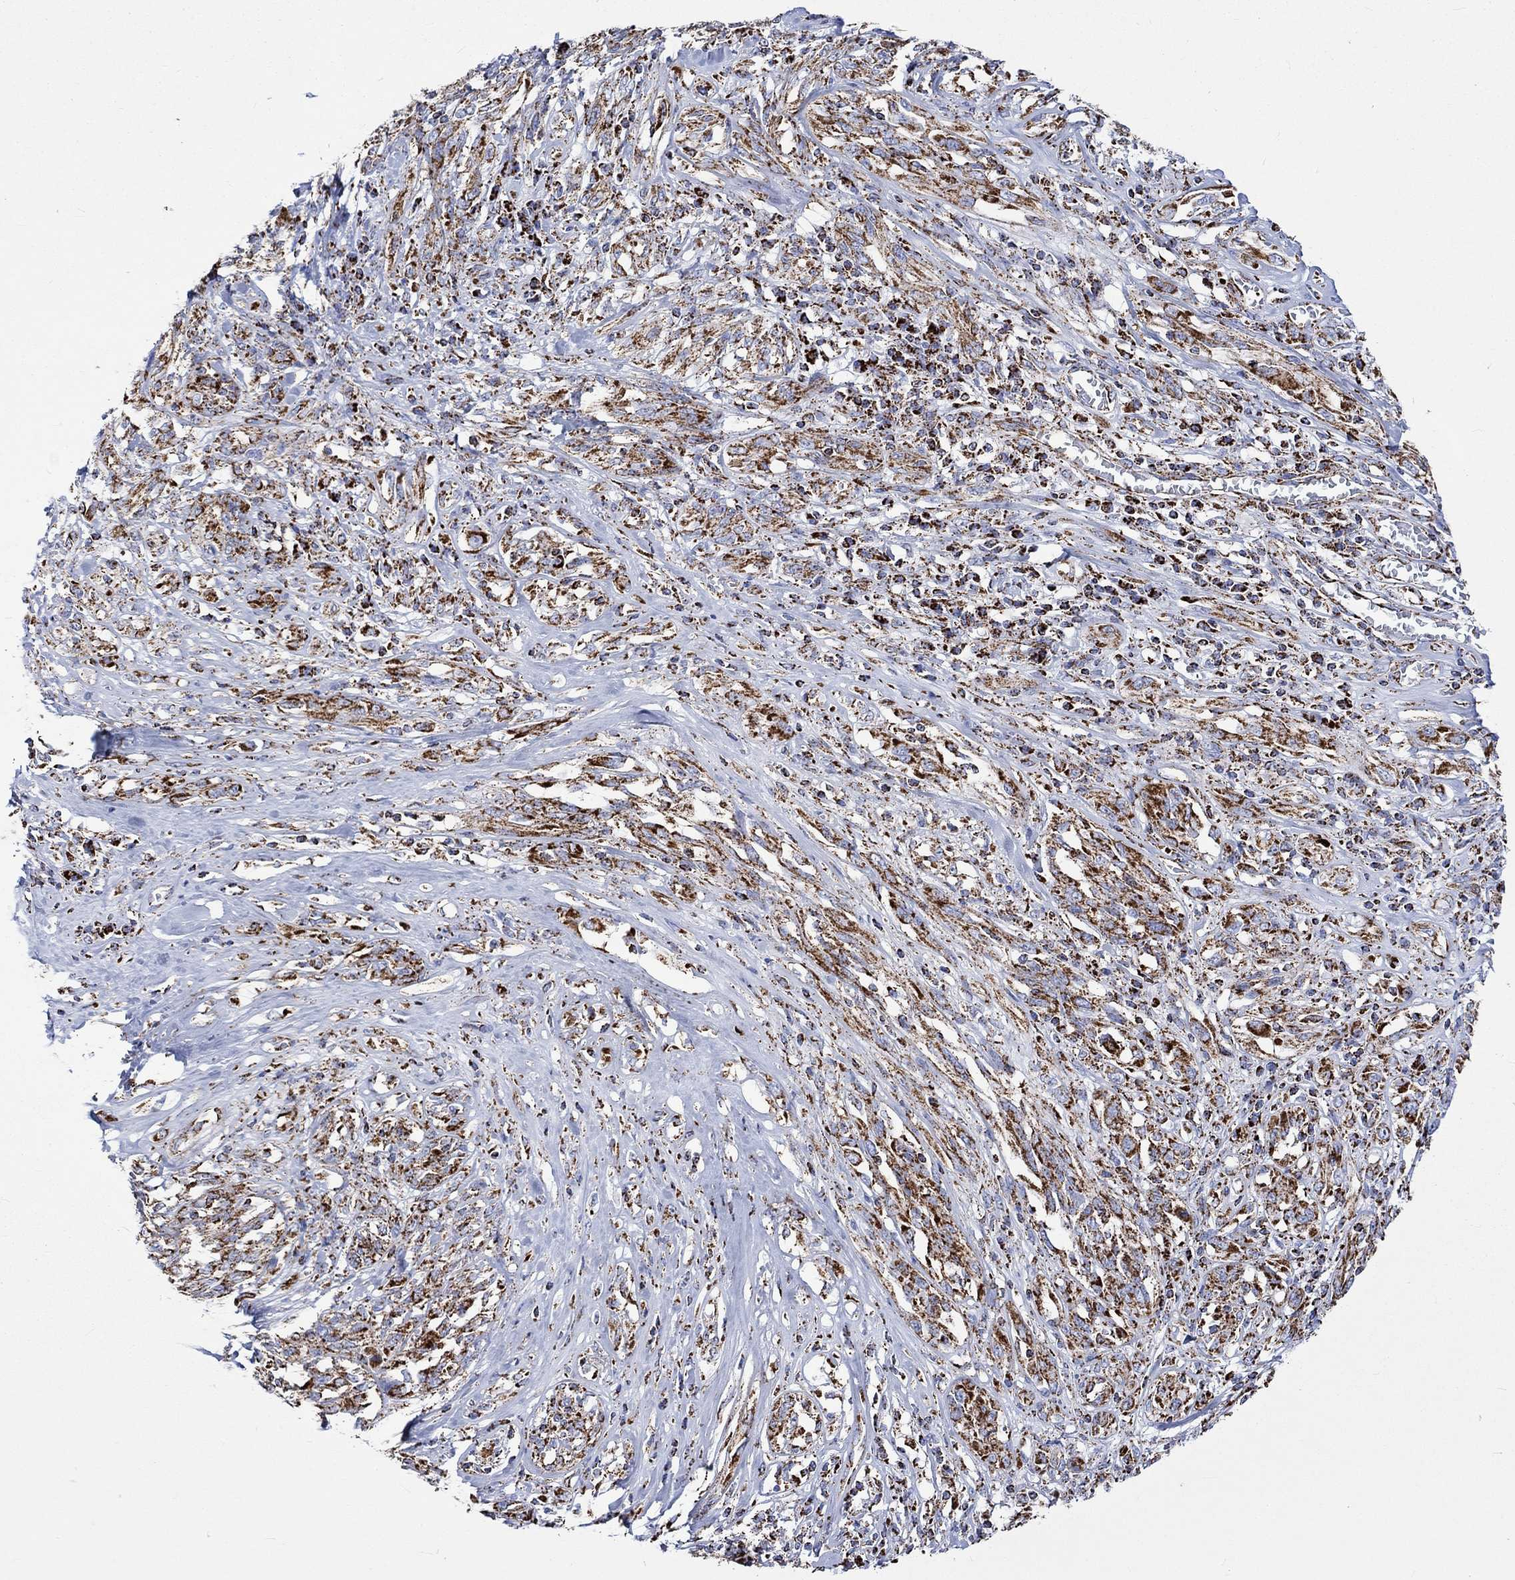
{"staining": {"intensity": "strong", "quantity": ">75%", "location": "cytoplasmic/membranous"}, "tissue": "melanoma", "cell_type": "Tumor cells", "image_type": "cancer", "snomed": [{"axis": "morphology", "description": "Malignant melanoma, NOS"}, {"axis": "topography", "description": "Skin"}], "caption": "Approximately >75% of tumor cells in melanoma exhibit strong cytoplasmic/membranous protein positivity as visualized by brown immunohistochemical staining.", "gene": "RCE1", "patient": {"sex": "female", "age": 91}}